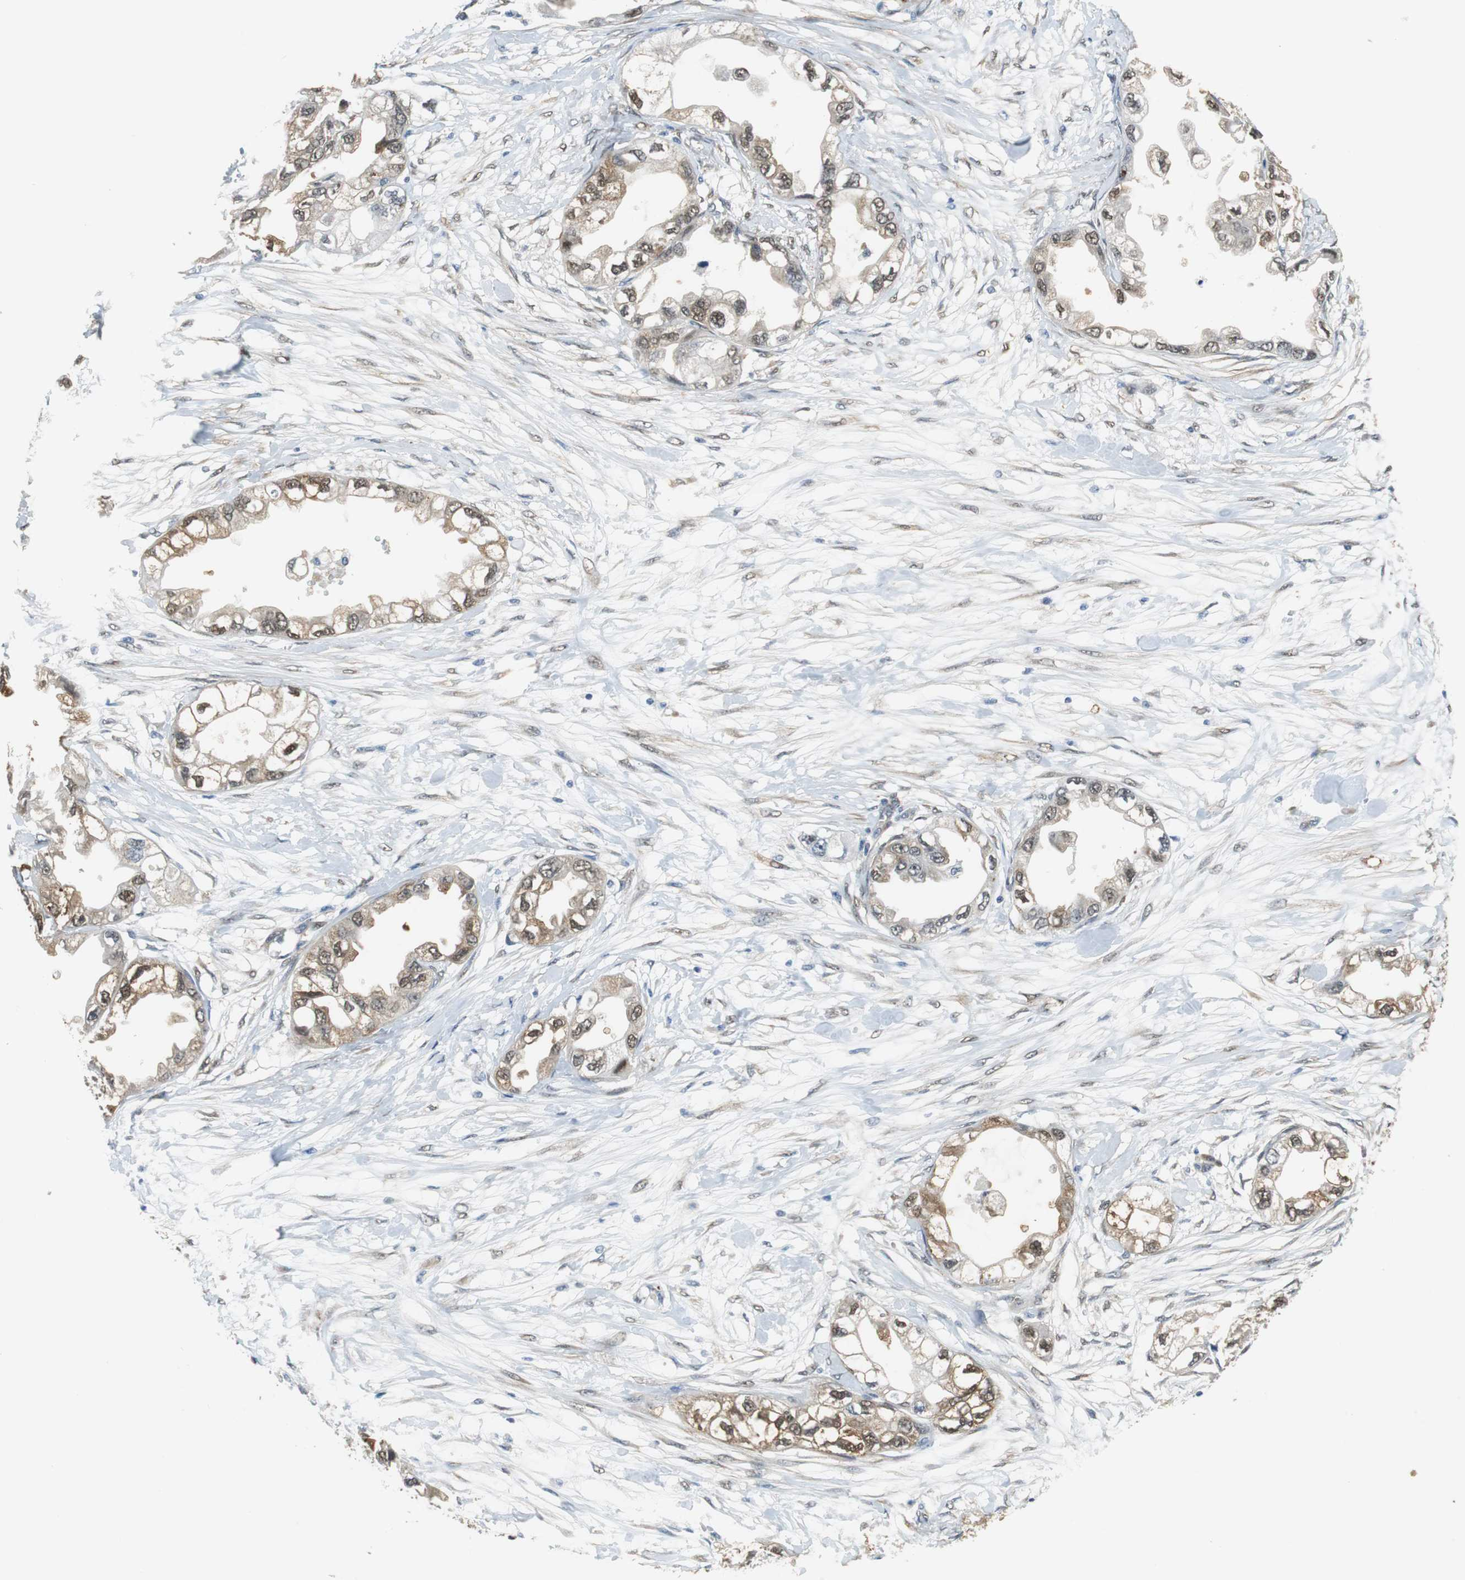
{"staining": {"intensity": "moderate", "quantity": ">75%", "location": "cytoplasmic/membranous,nuclear"}, "tissue": "endometrial cancer", "cell_type": "Tumor cells", "image_type": "cancer", "snomed": [{"axis": "morphology", "description": "Adenocarcinoma, NOS"}, {"axis": "topography", "description": "Endometrium"}], "caption": "This is a histology image of immunohistochemistry (IHC) staining of endometrial adenocarcinoma, which shows moderate expression in the cytoplasmic/membranous and nuclear of tumor cells.", "gene": "UBQLN2", "patient": {"sex": "female", "age": 67}}